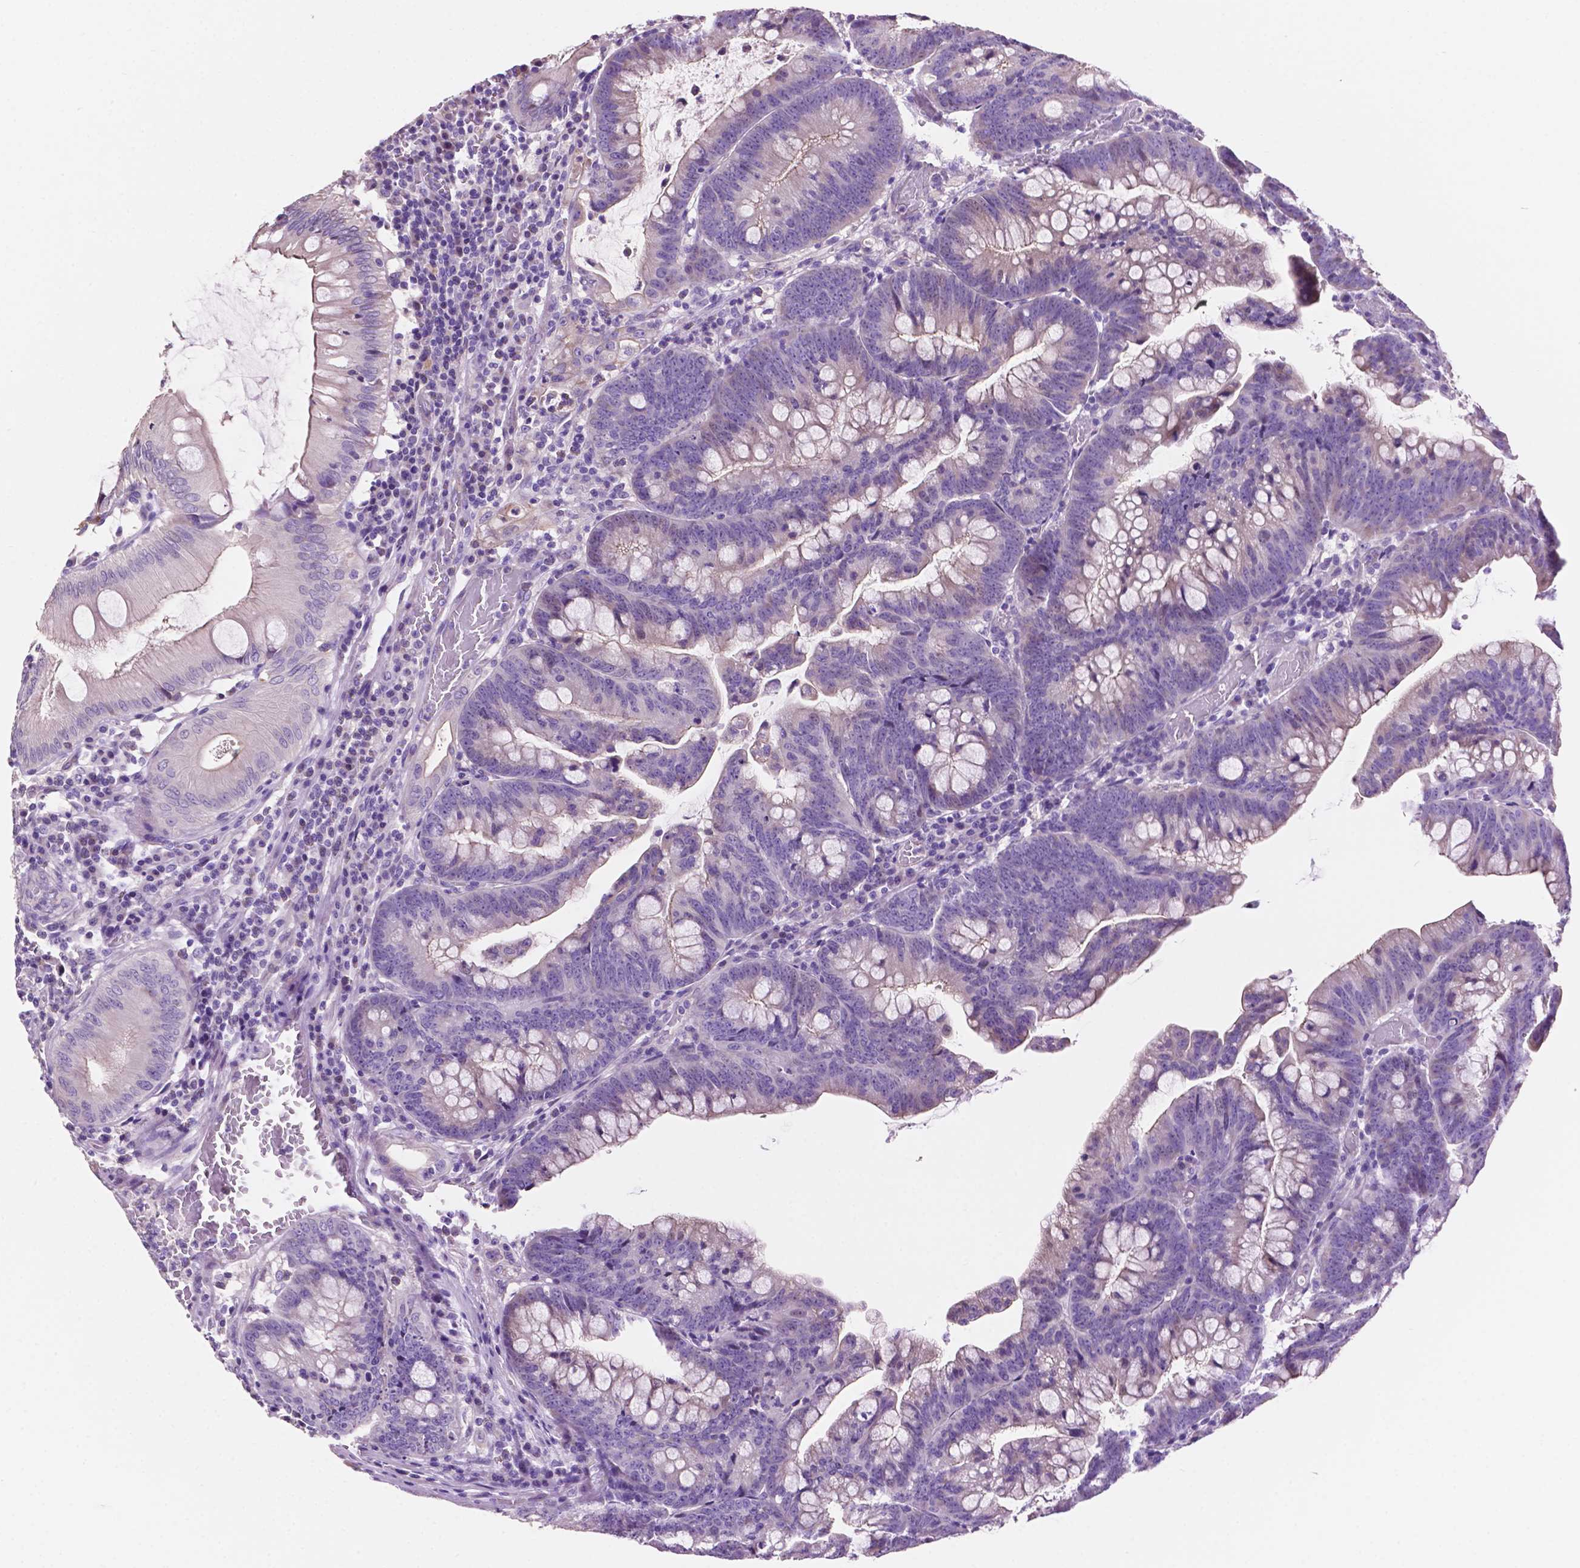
{"staining": {"intensity": "negative", "quantity": "none", "location": "none"}, "tissue": "colorectal cancer", "cell_type": "Tumor cells", "image_type": "cancer", "snomed": [{"axis": "morphology", "description": "Adenocarcinoma, NOS"}, {"axis": "topography", "description": "Colon"}], "caption": "The histopathology image shows no significant expression in tumor cells of colorectal adenocarcinoma.", "gene": "CLDN17", "patient": {"sex": "male", "age": 62}}